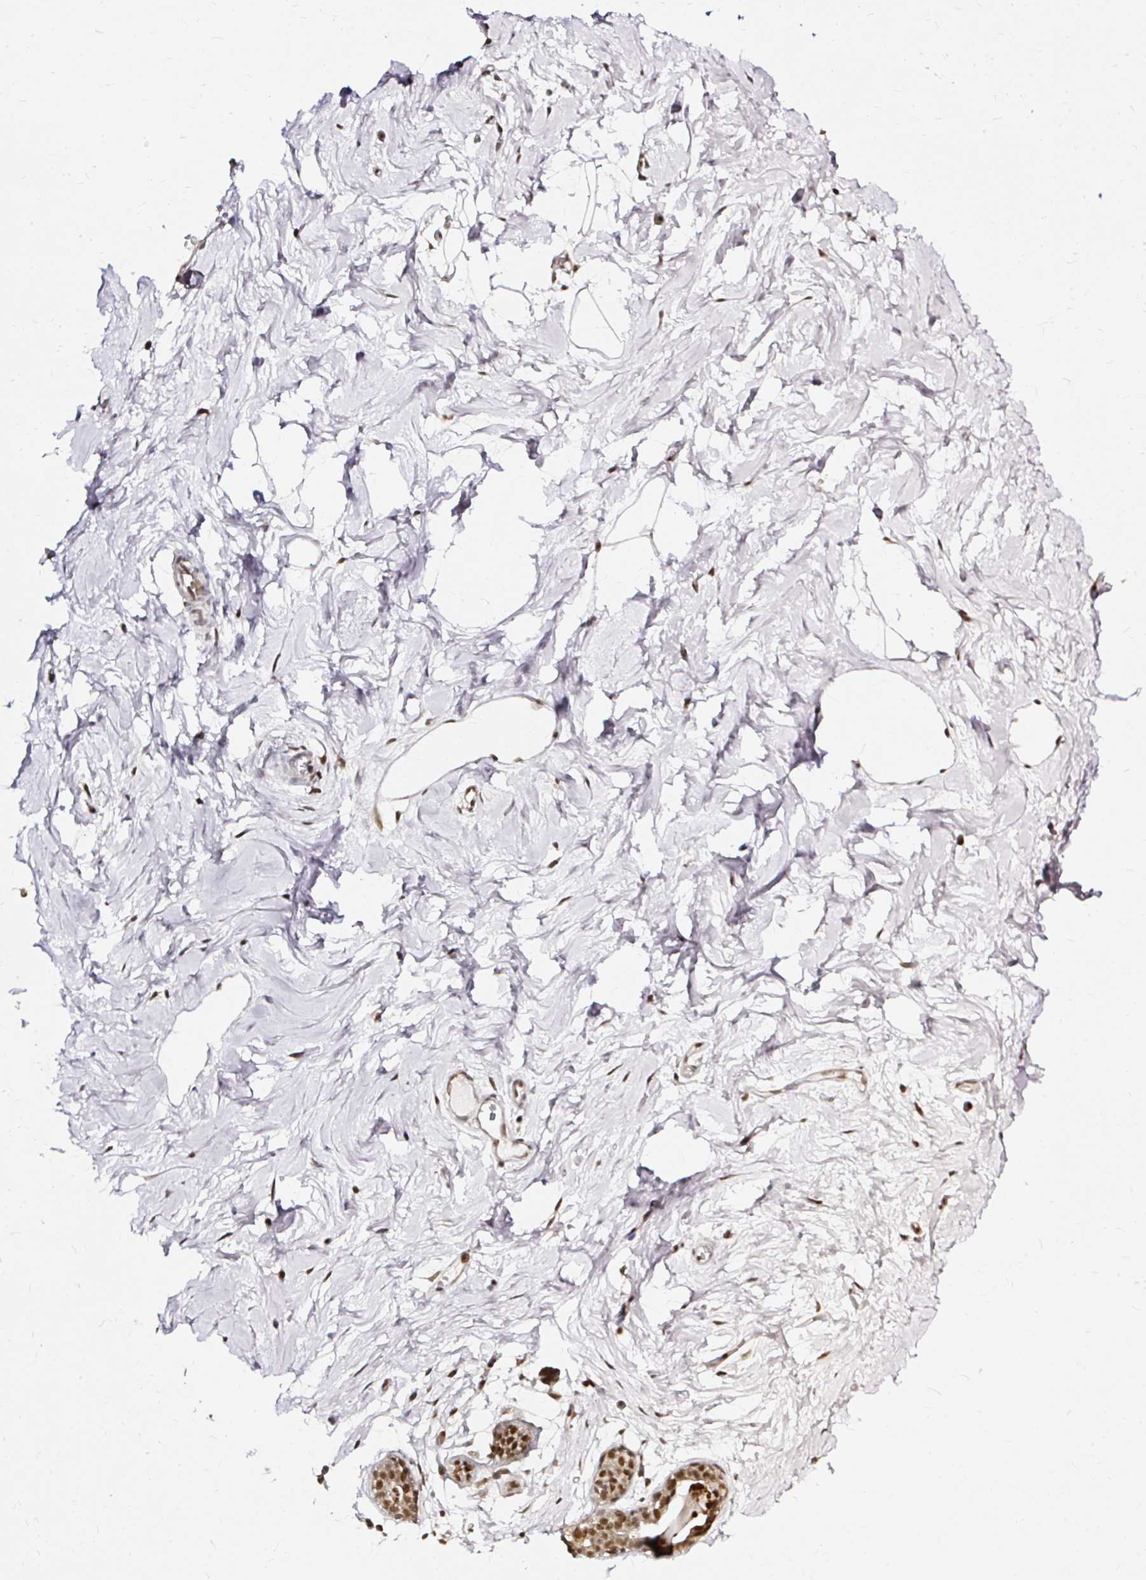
{"staining": {"intensity": "moderate", "quantity": ">75%", "location": "nuclear"}, "tissue": "breast", "cell_type": "Adipocytes", "image_type": "normal", "snomed": [{"axis": "morphology", "description": "Normal tissue, NOS"}, {"axis": "topography", "description": "Breast"}], "caption": "Immunohistochemistry (DAB (3,3'-diaminobenzidine)) staining of normal human breast demonstrates moderate nuclear protein staining in approximately >75% of adipocytes.", "gene": "SNRPC", "patient": {"sex": "female", "age": 45}}